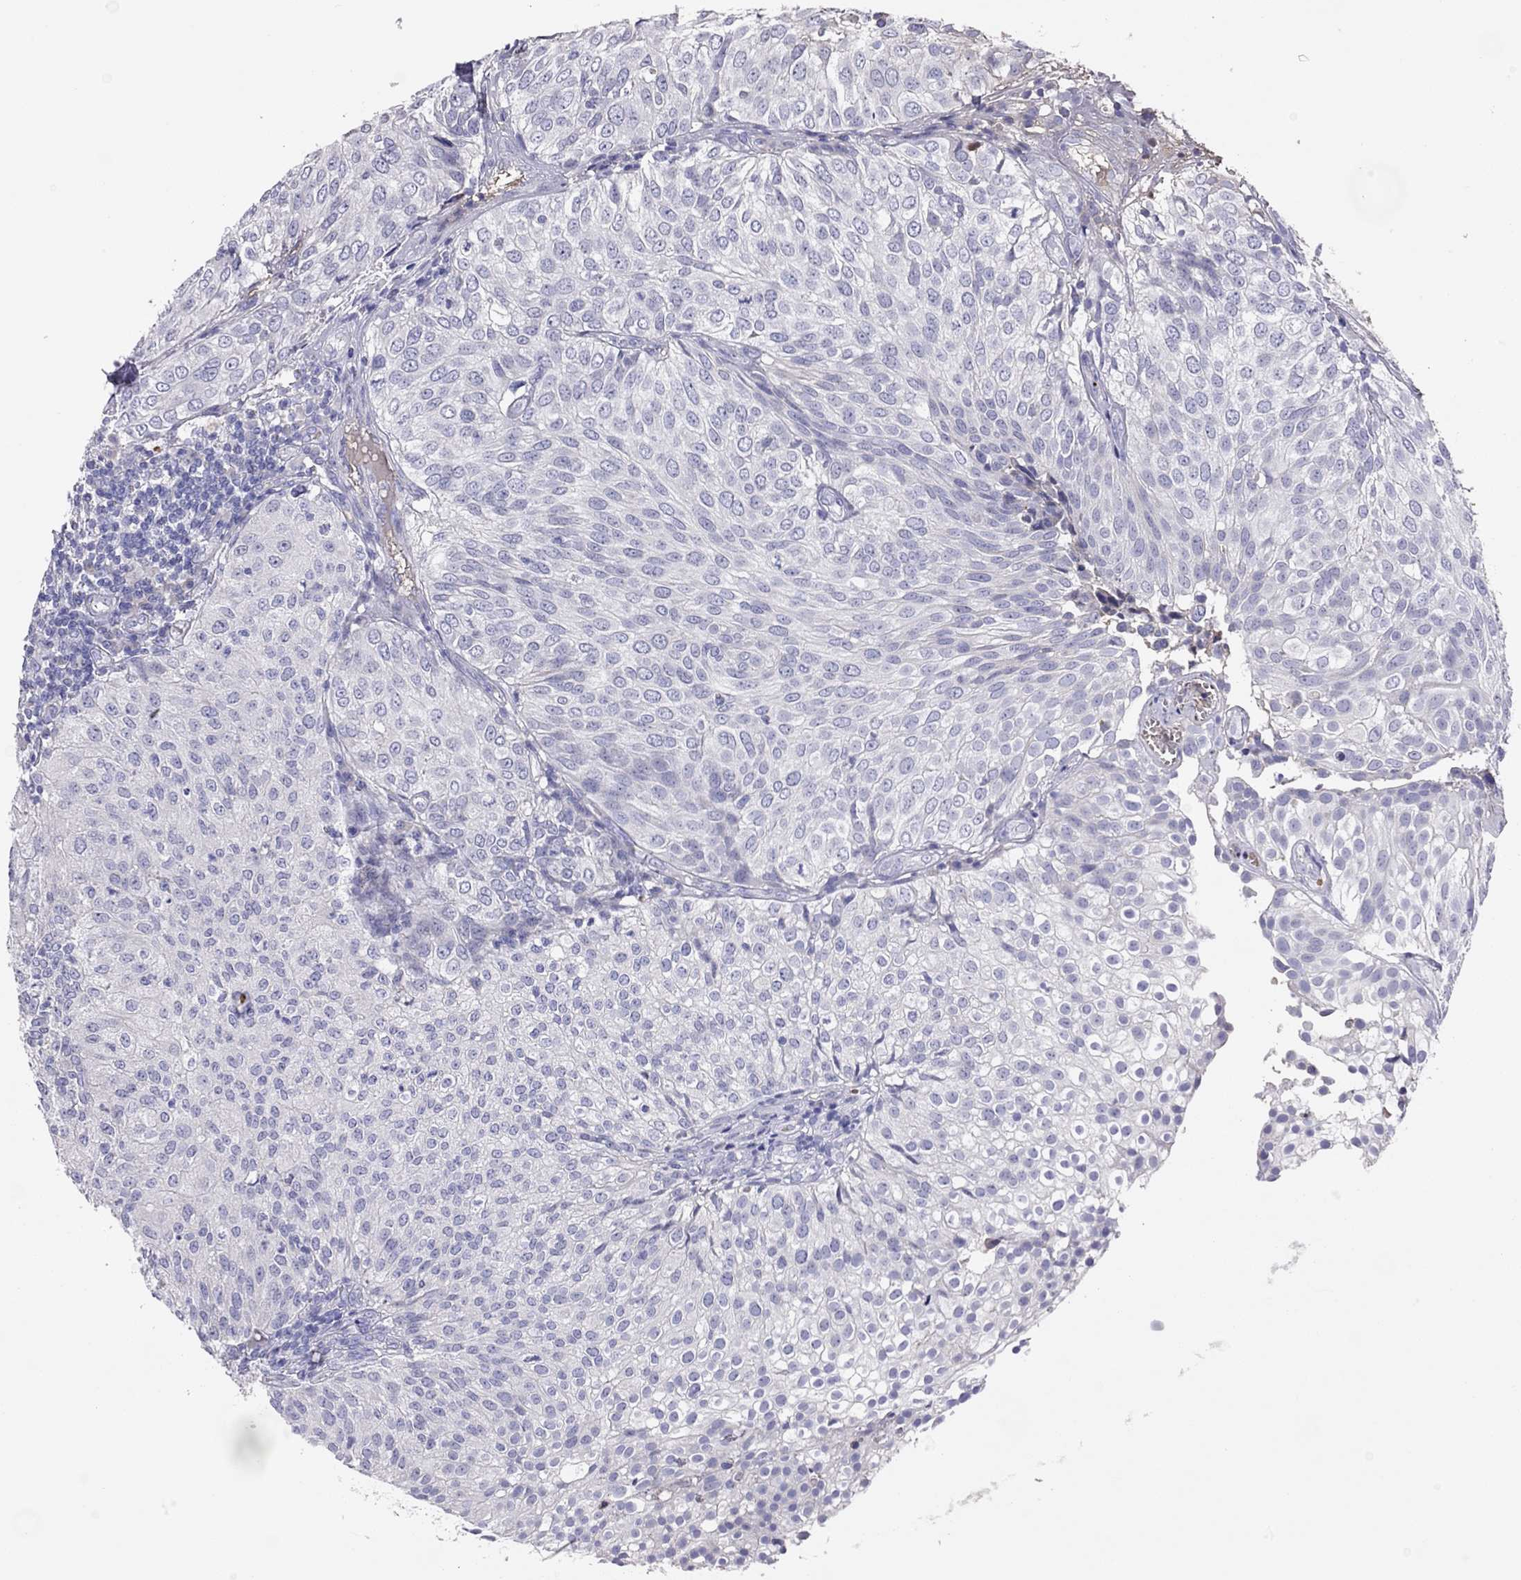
{"staining": {"intensity": "negative", "quantity": "none", "location": "none"}, "tissue": "urothelial cancer", "cell_type": "Tumor cells", "image_type": "cancer", "snomed": [{"axis": "morphology", "description": "Urothelial carcinoma, High grade"}, {"axis": "topography", "description": "Urinary bladder"}], "caption": "The IHC photomicrograph has no significant staining in tumor cells of urothelial cancer tissue.", "gene": "RHD", "patient": {"sex": "female", "age": 79}}